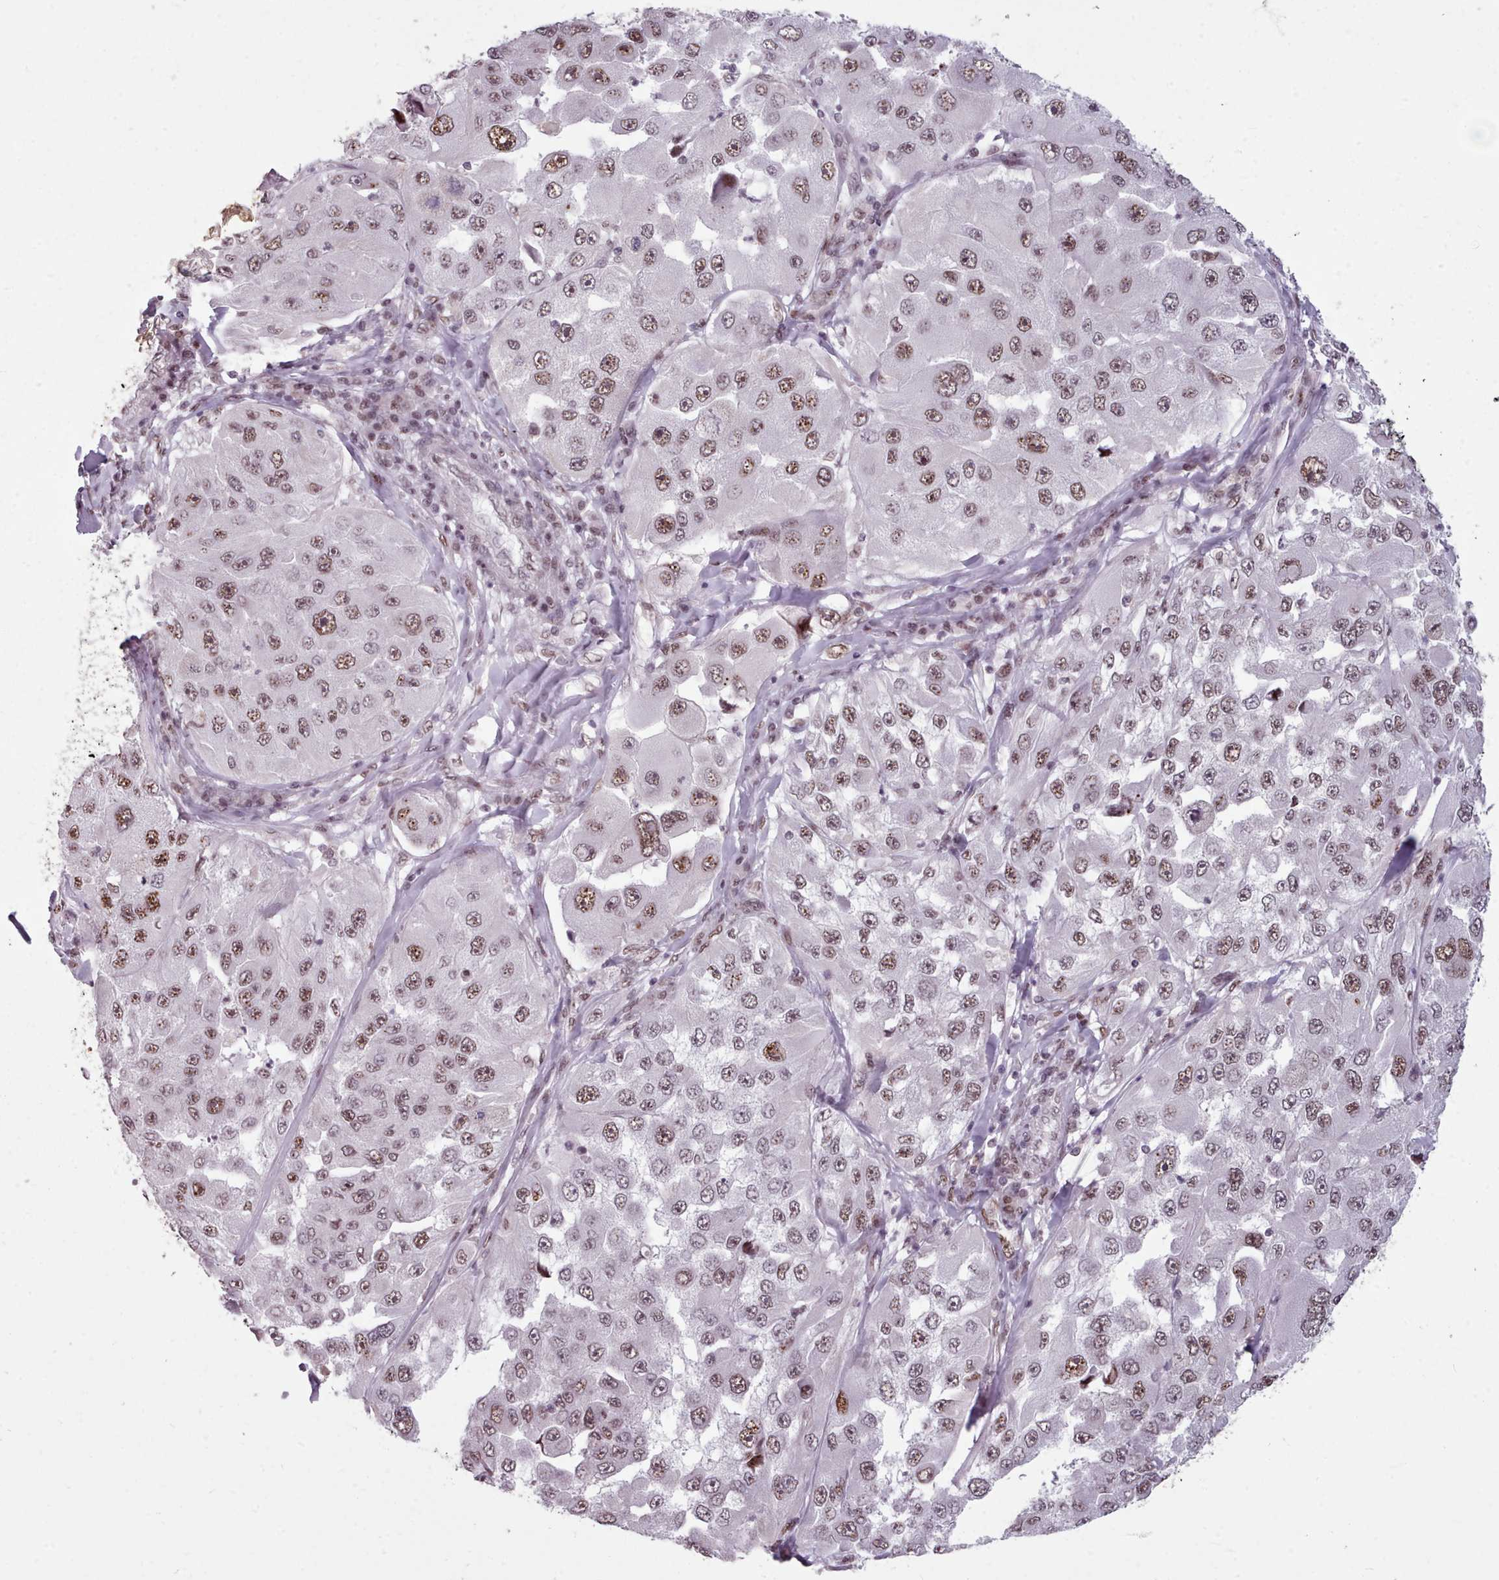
{"staining": {"intensity": "moderate", "quantity": ">75%", "location": "nuclear"}, "tissue": "melanoma", "cell_type": "Tumor cells", "image_type": "cancer", "snomed": [{"axis": "morphology", "description": "Malignant melanoma, Metastatic site"}, {"axis": "topography", "description": "Lymph node"}], "caption": "There is medium levels of moderate nuclear expression in tumor cells of melanoma, as demonstrated by immunohistochemical staining (brown color).", "gene": "SRRM1", "patient": {"sex": "male", "age": 62}}